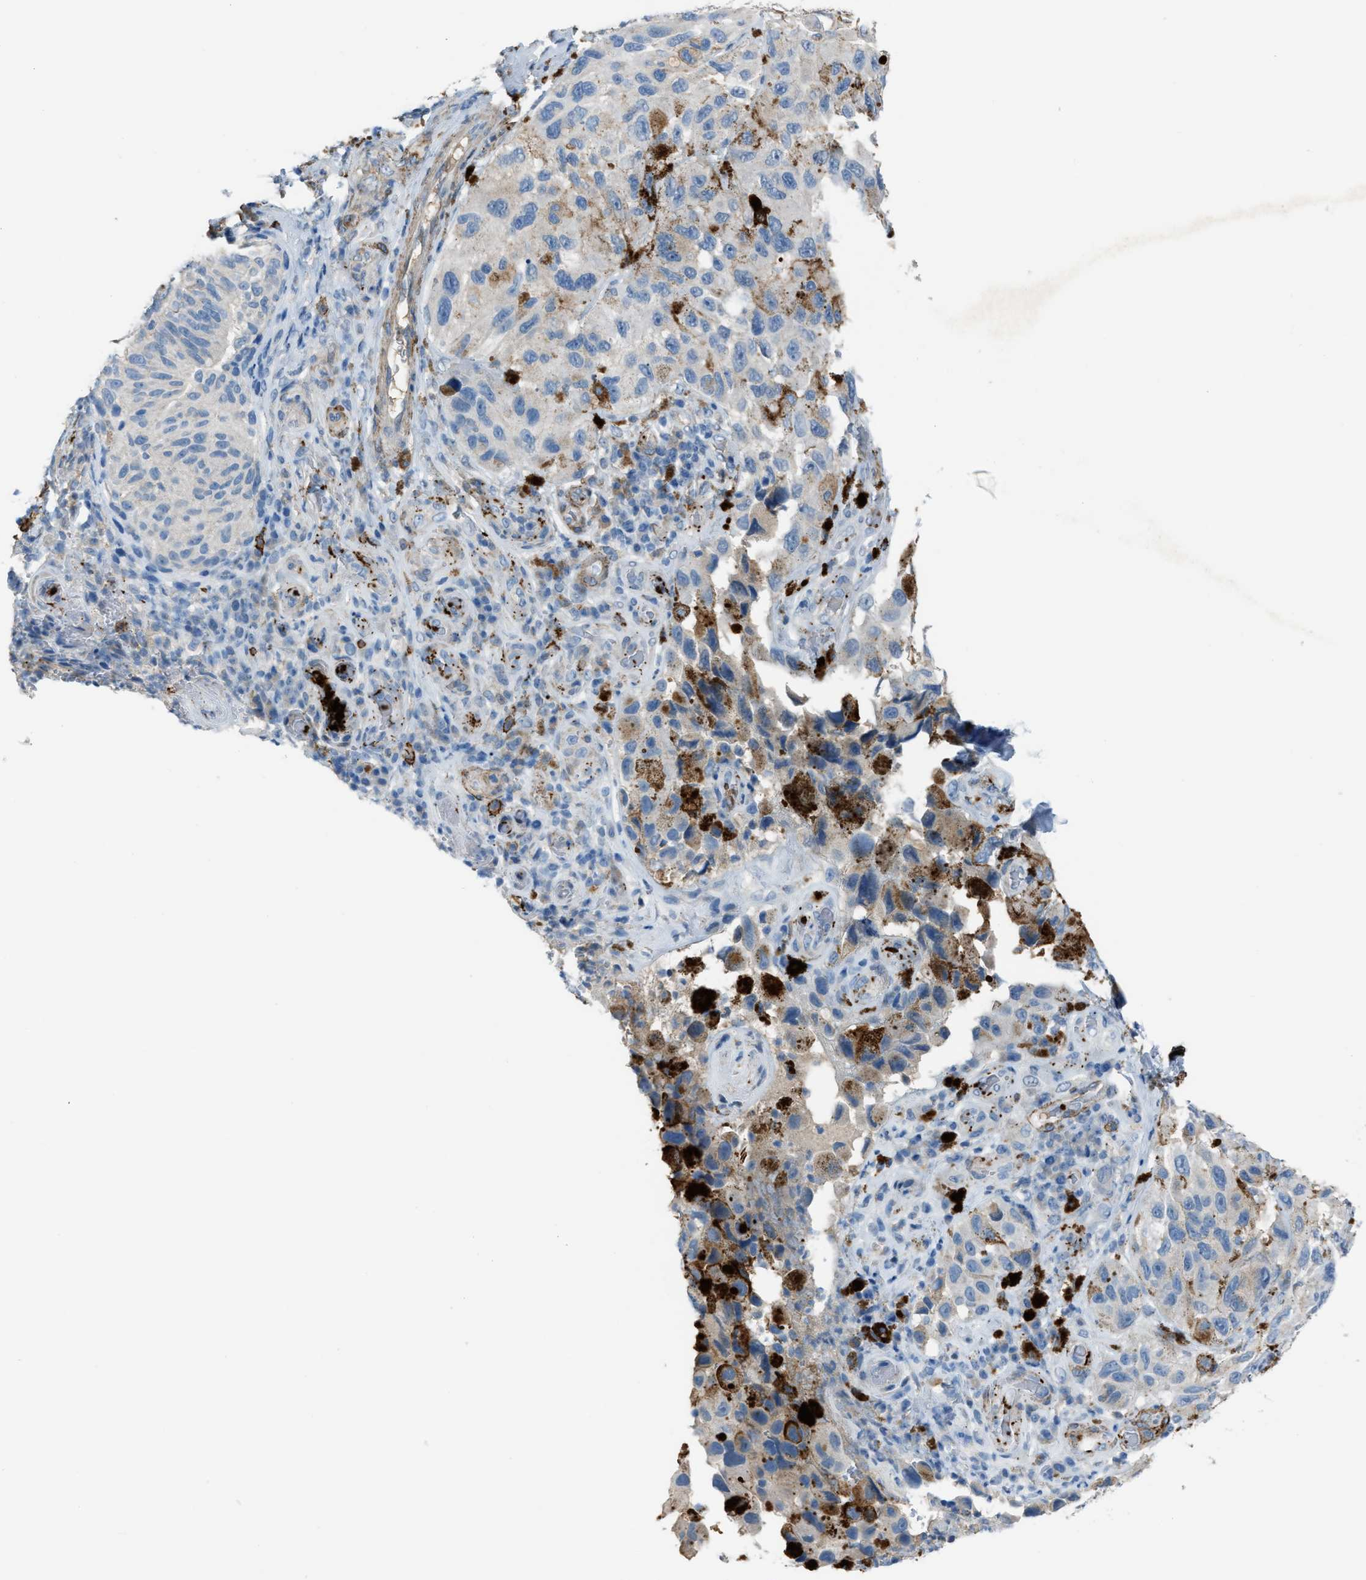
{"staining": {"intensity": "negative", "quantity": "none", "location": "none"}, "tissue": "melanoma", "cell_type": "Tumor cells", "image_type": "cancer", "snomed": [{"axis": "morphology", "description": "Malignant melanoma, NOS"}, {"axis": "topography", "description": "Skin"}], "caption": "This is an immunohistochemistry (IHC) photomicrograph of human malignant melanoma. There is no expression in tumor cells.", "gene": "SLC22A15", "patient": {"sex": "female", "age": 73}}